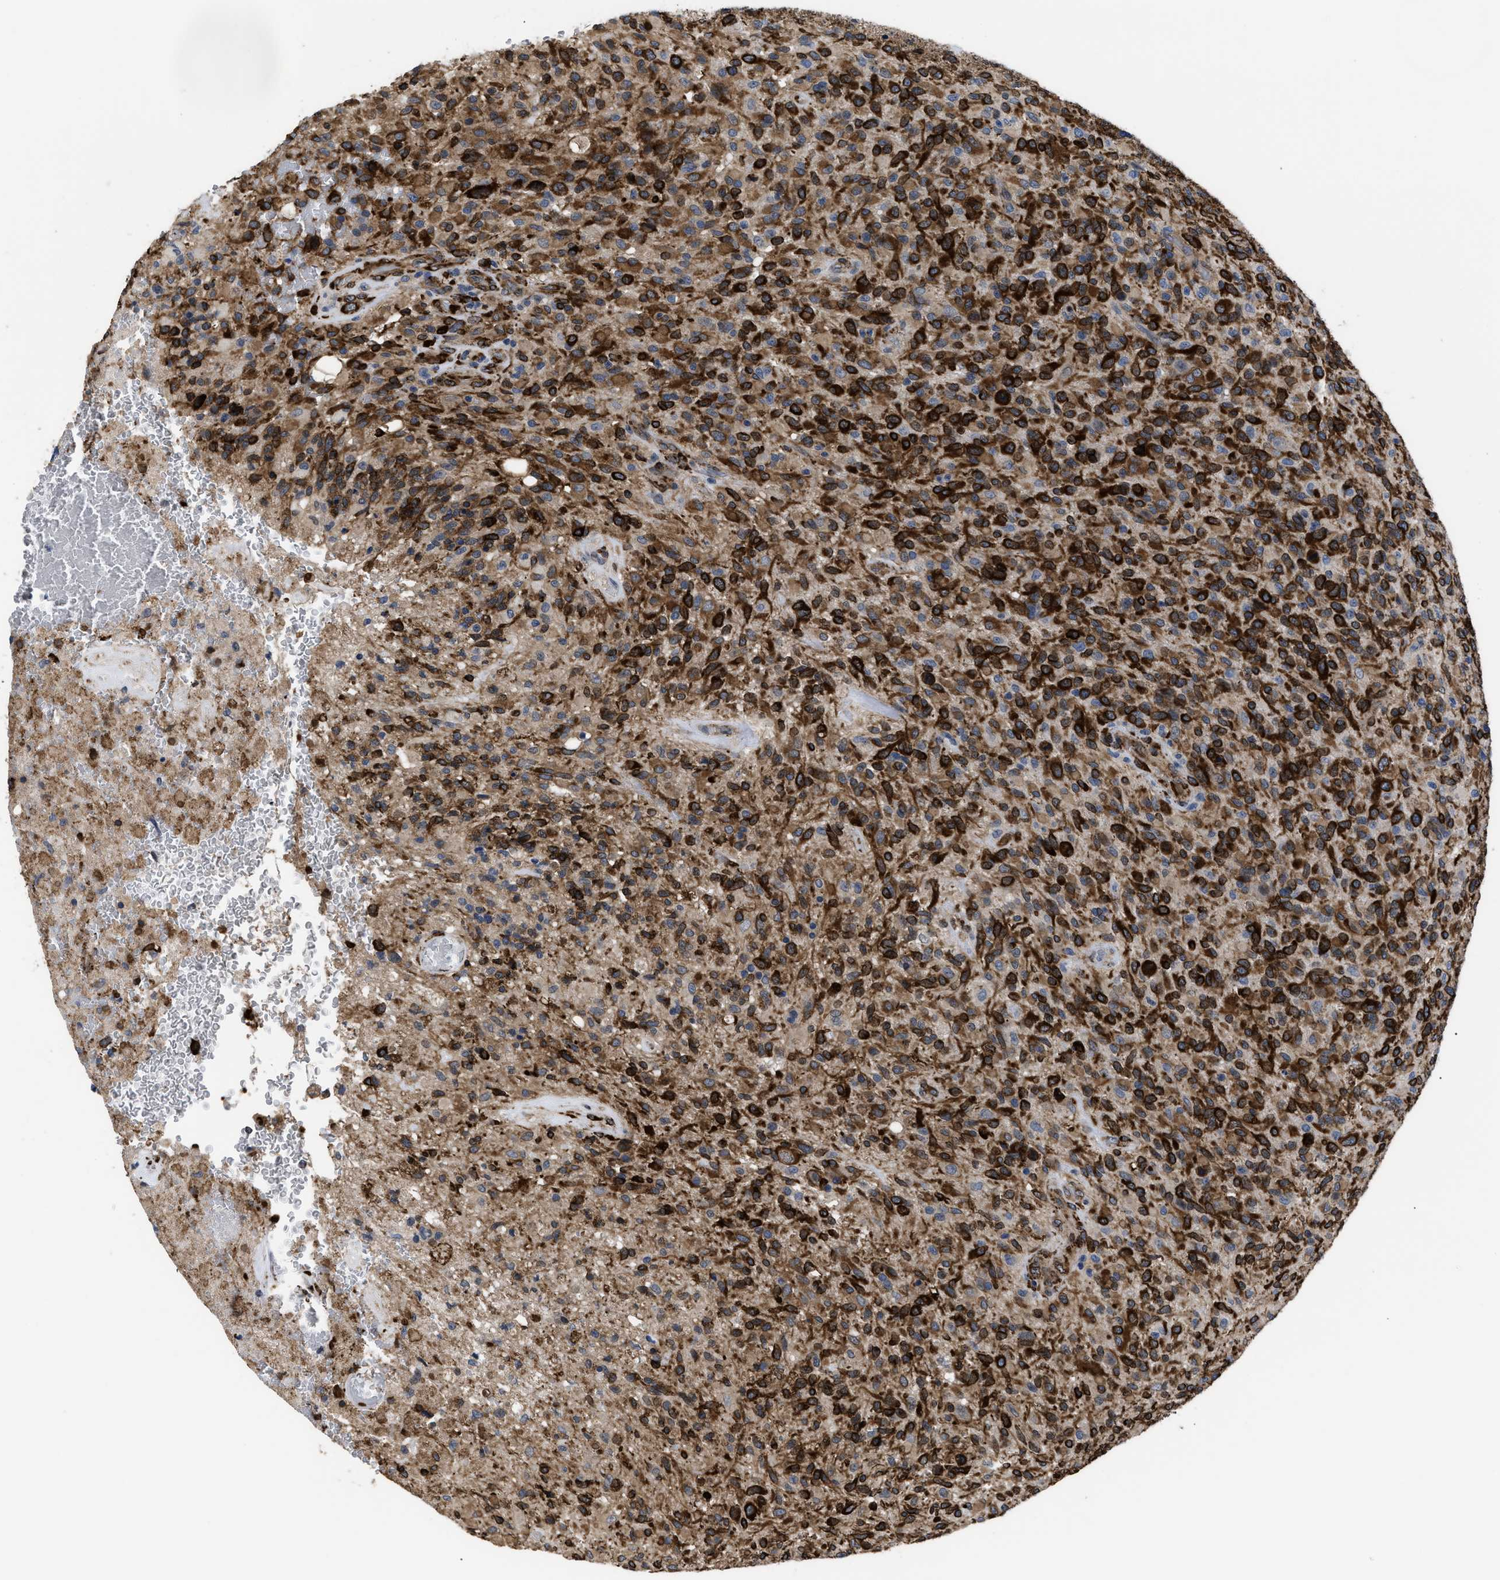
{"staining": {"intensity": "strong", "quantity": ">75%", "location": "cytoplasmic/membranous"}, "tissue": "glioma", "cell_type": "Tumor cells", "image_type": "cancer", "snomed": [{"axis": "morphology", "description": "Glioma, malignant, High grade"}, {"axis": "topography", "description": "Brain"}], "caption": "Immunohistochemical staining of human glioma demonstrates high levels of strong cytoplasmic/membranous staining in about >75% of tumor cells.", "gene": "SQLE", "patient": {"sex": "male", "age": 71}}